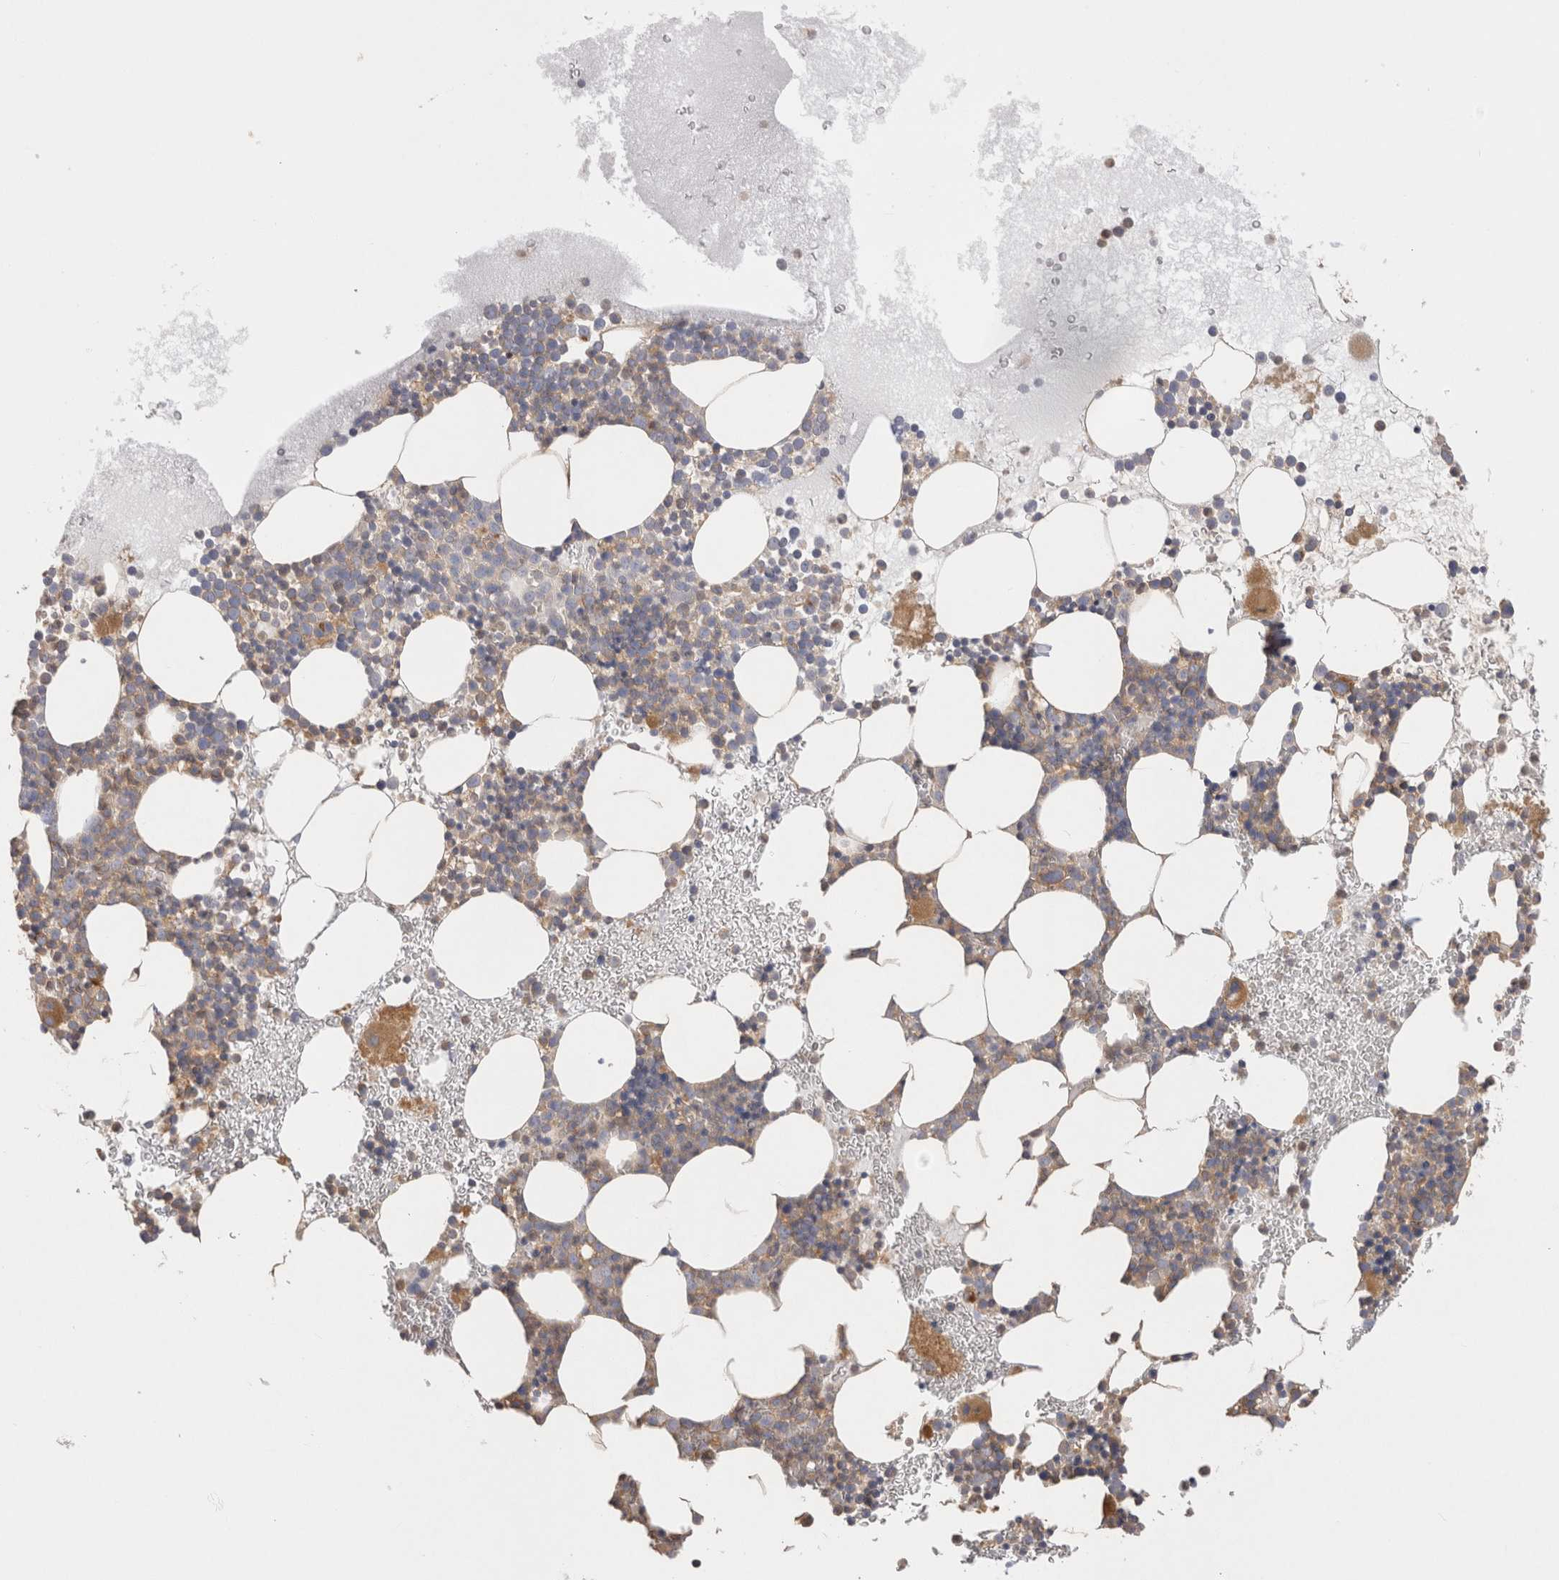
{"staining": {"intensity": "moderate", "quantity": "<25%", "location": "cytoplasmic/membranous"}, "tissue": "bone marrow", "cell_type": "Hematopoietic cells", "image_type": "normal", "snomed": [{"axis": "morphology", "description": "Normal tissue, NOS"}, {"axis": "morphology", "description": "Inflammation, NOS"}, {"axis": "topography", "description": "Bone marrow"}], "caption": "IHC (DAB (3,3'-diaminobenzidine)) staining of benign bone marrow shows moderate cytoplasmic/membranous protein expression in approximately <25% of hematopoietic cells.", "gene": "CHMP6", "patient": {"sex": "female", "age": 45}}